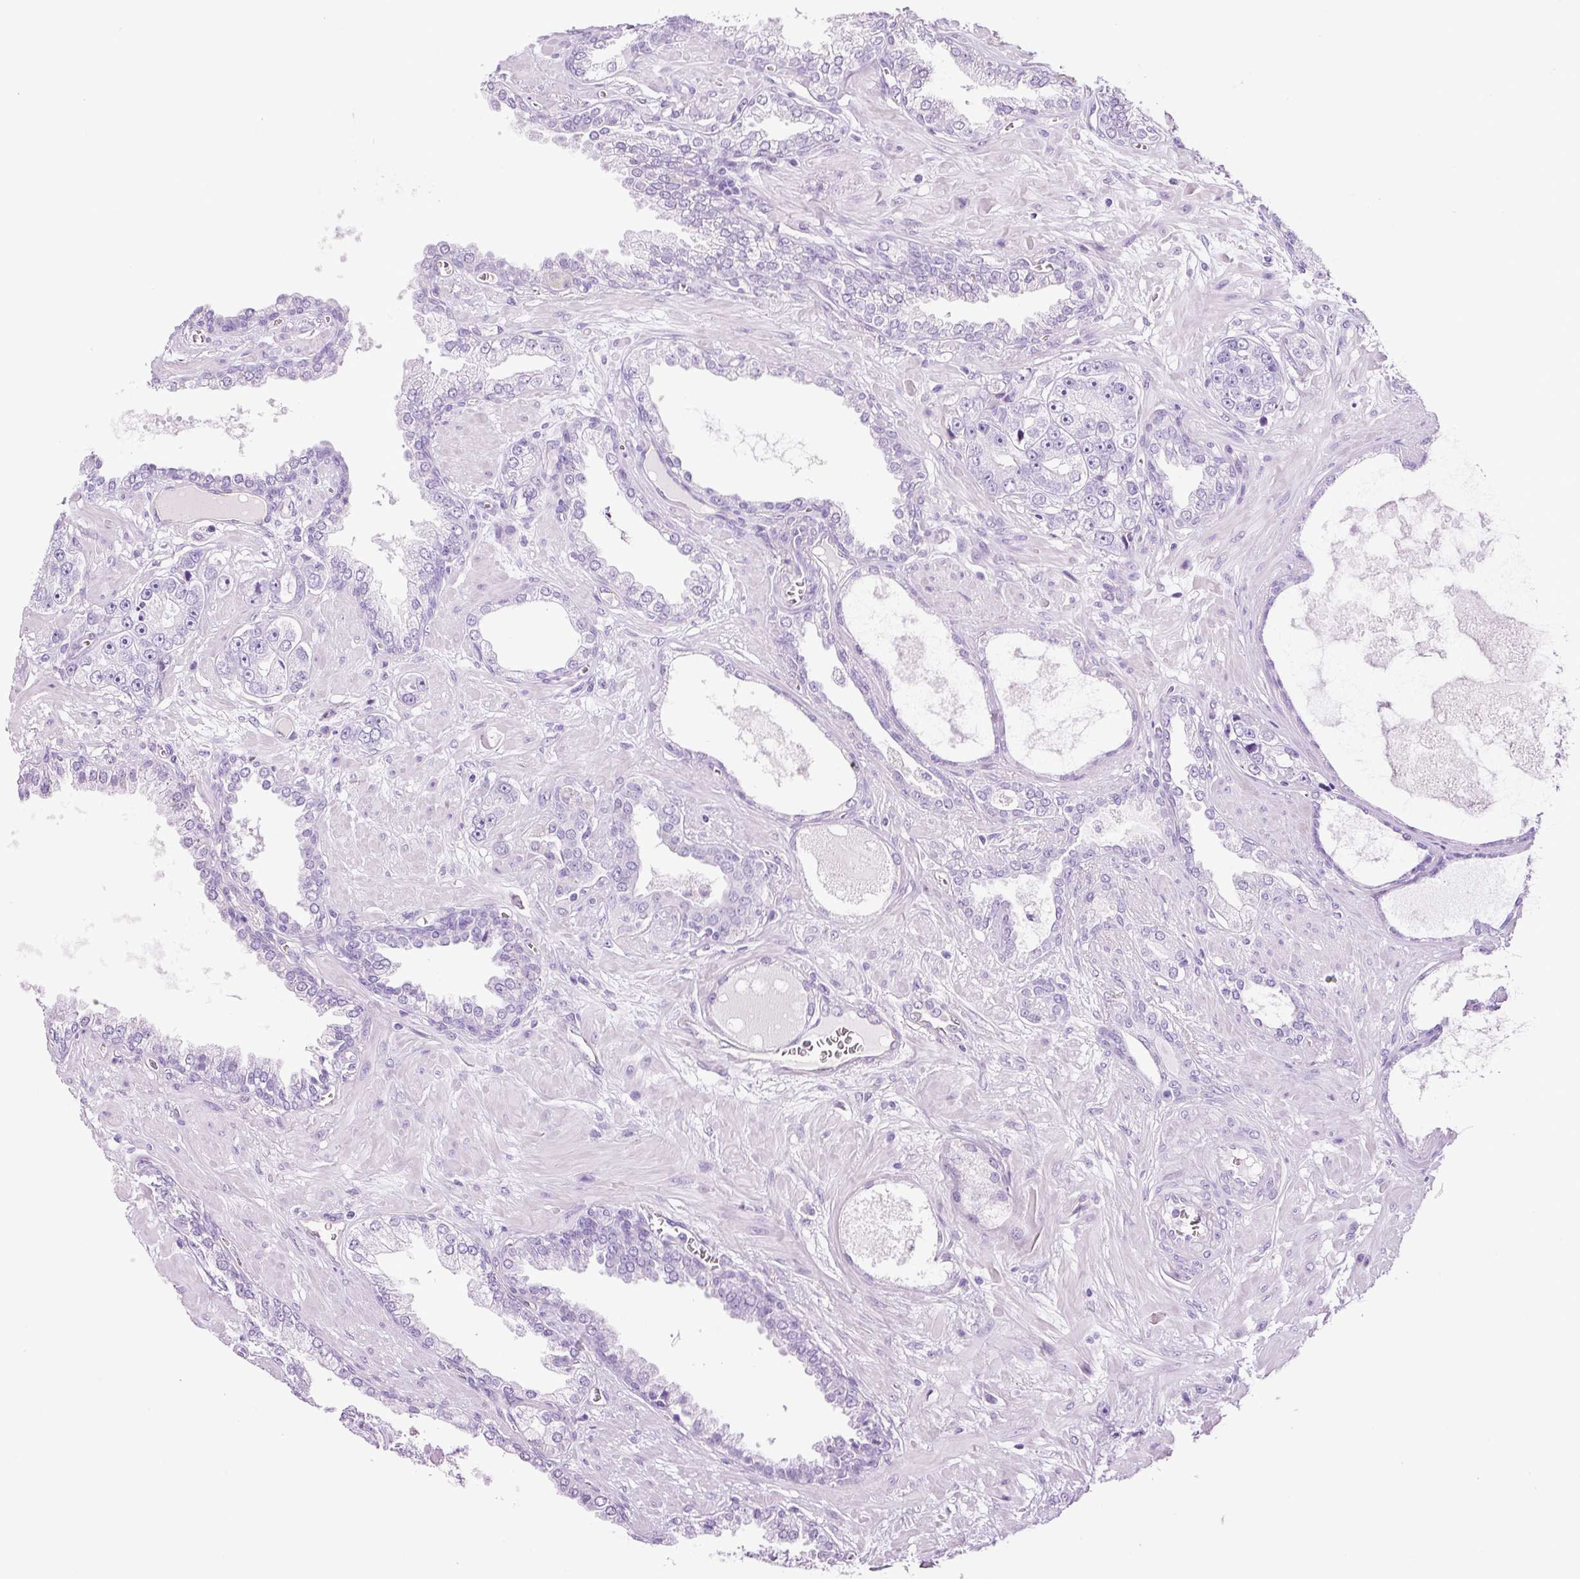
{"staining": {"intensity": "negative", "quantity": "none", "location": "none"}, "tissue": "prostate cancer", "cell_type": "Tumor cells", "image_type": "cancer", "snomed": [{"axis": "morphology", "description": "Adenocarcinoma, High grade"}, {"axis": "topography", "description": "Prostate"}], "caption": "Adenocarcinoma (high-grade) (prostate) was stained to show a protein in brown. There is no significant expression in tumor cells.", "gene": "ADSS1", "patient": {"sex": "male", "age": 71}}